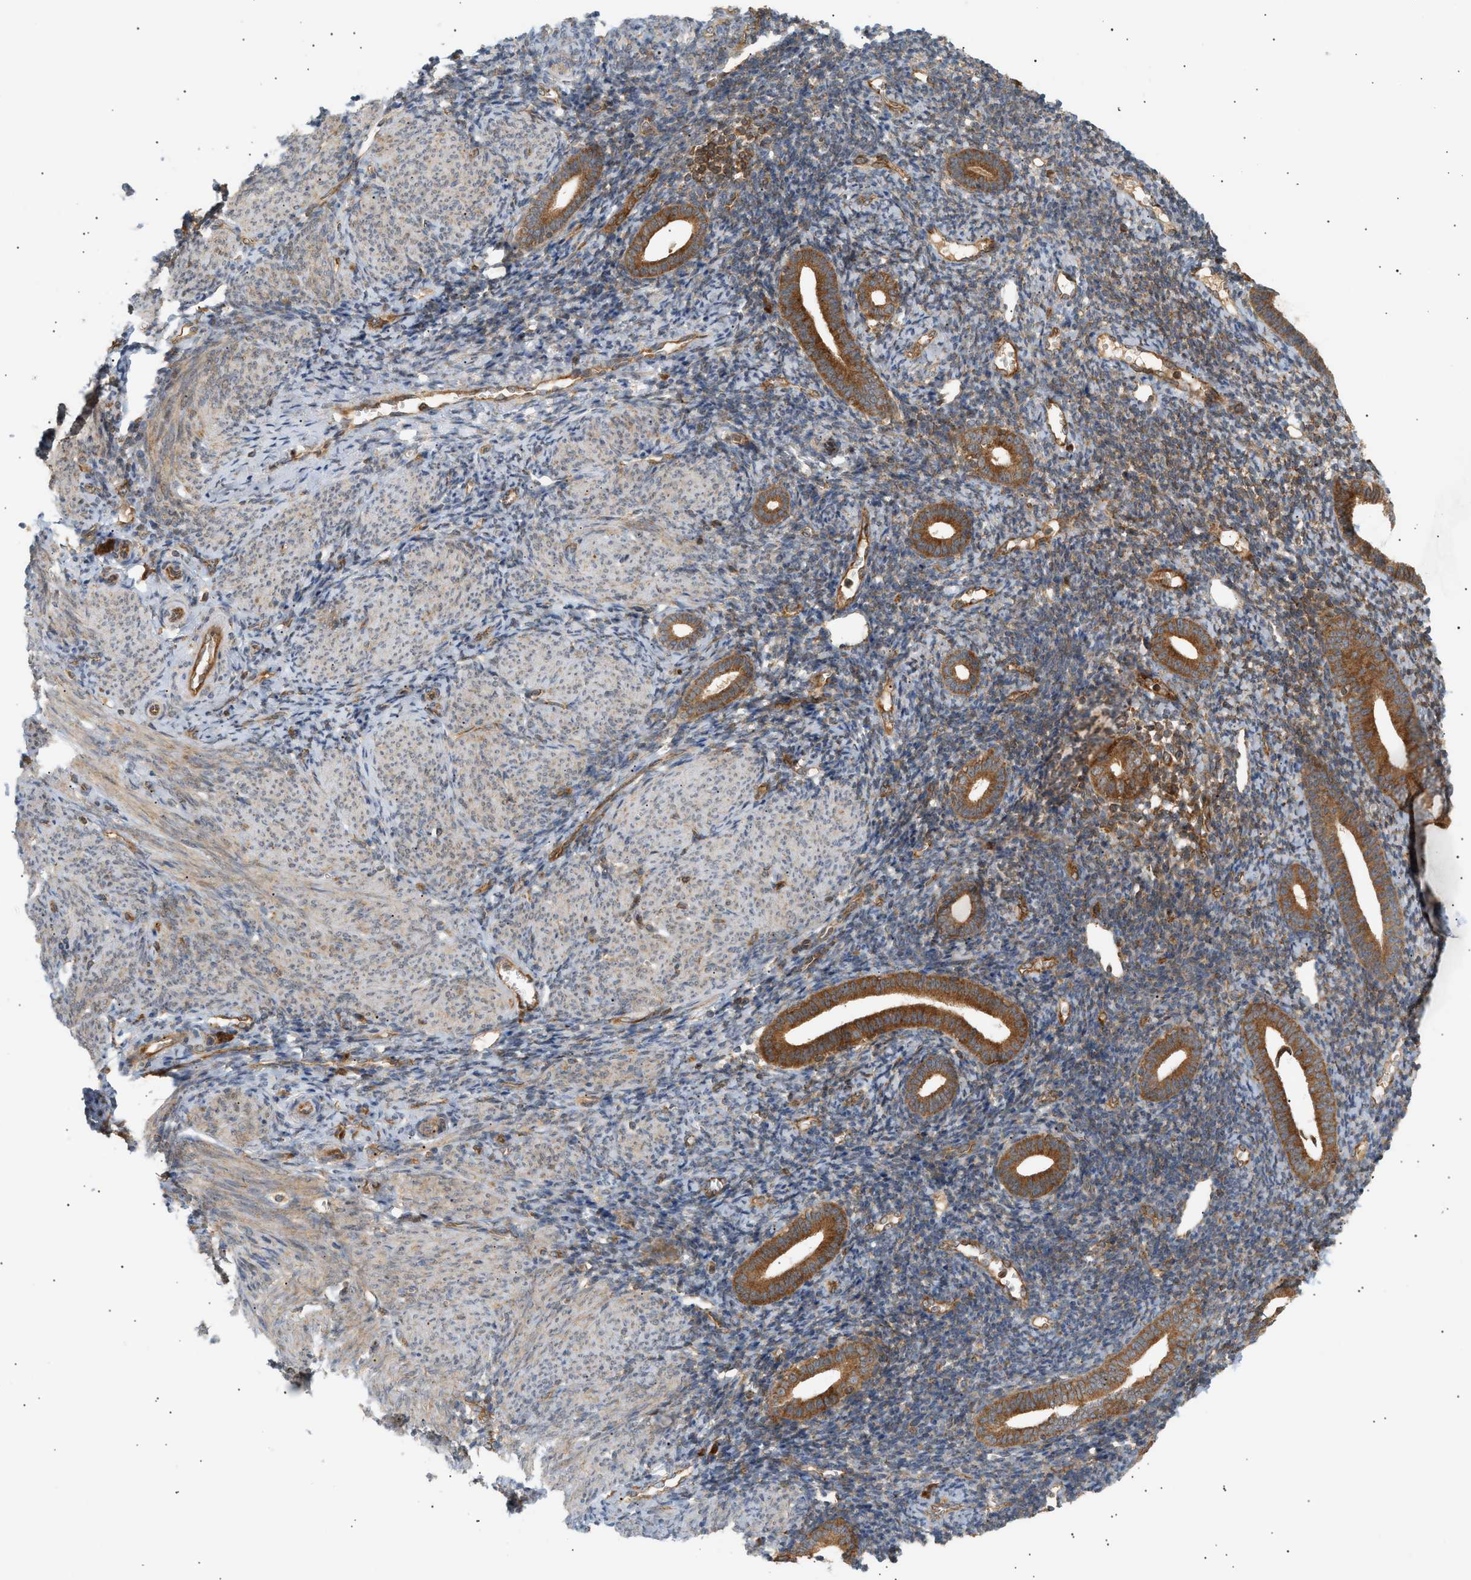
{"staining": {"intensity": "moderate", "quantity": "25%-75%", "location": "cytoplasmic/membranous"}, "tissue": "endometrium", "cell_type": "Cells in endometrial stroma", "image_type": "normal", "snomed": [{"axis": "morphology", "description": "Normal tissue, NOS"}, {"axis": "topography", "description": "Endometrium"}], "caption": "Immunohistochemistry (DAB (3,3'-diaminobenzidine)) staining of normal human endometrium demonstrates moderate cytoplasmic/membranous protein expression in approximately 25%-75% of cells in endometrial stroma.", "gene": "SHC1", "patient": {"sex": "female", "age": 50}}